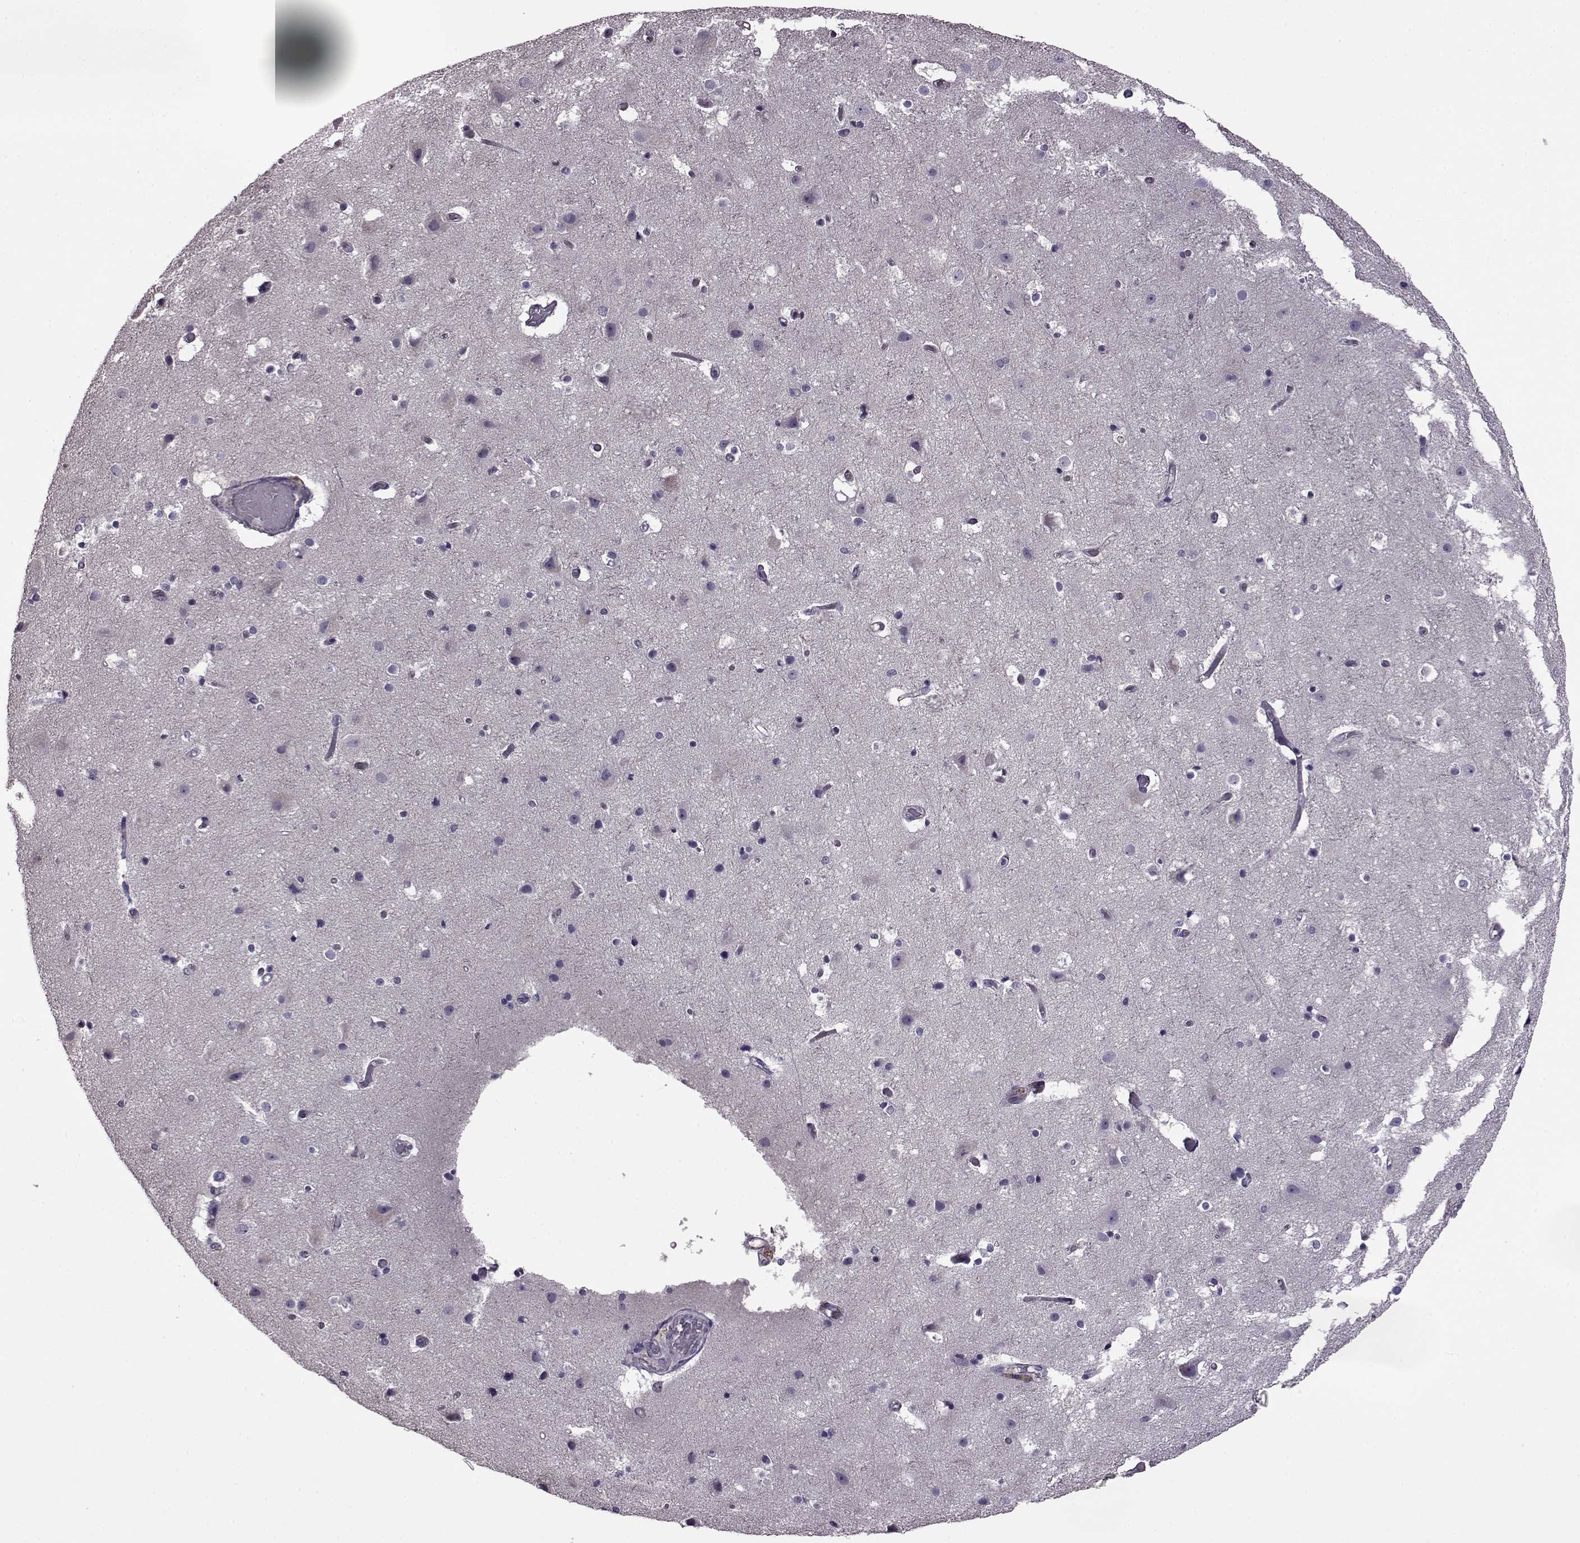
{"staining": {"intensity": "negative", "quantity": "none", "location": "none"}, "tissue": "cerebral cortex", "cell_type": "Endothelial cells", "image_type": "normal", "snomed": [{"axis": "morphology", "description": "Normal tissue, NOS"}, {"axis": "topography", "description": "Cerebral cortex"}], "caption": "Image shows no significant protein staining in endothelial cells of normal cerebral cortex.", "gene": "EDDM3B", "patient": {"sex": "female", "age": 52}}